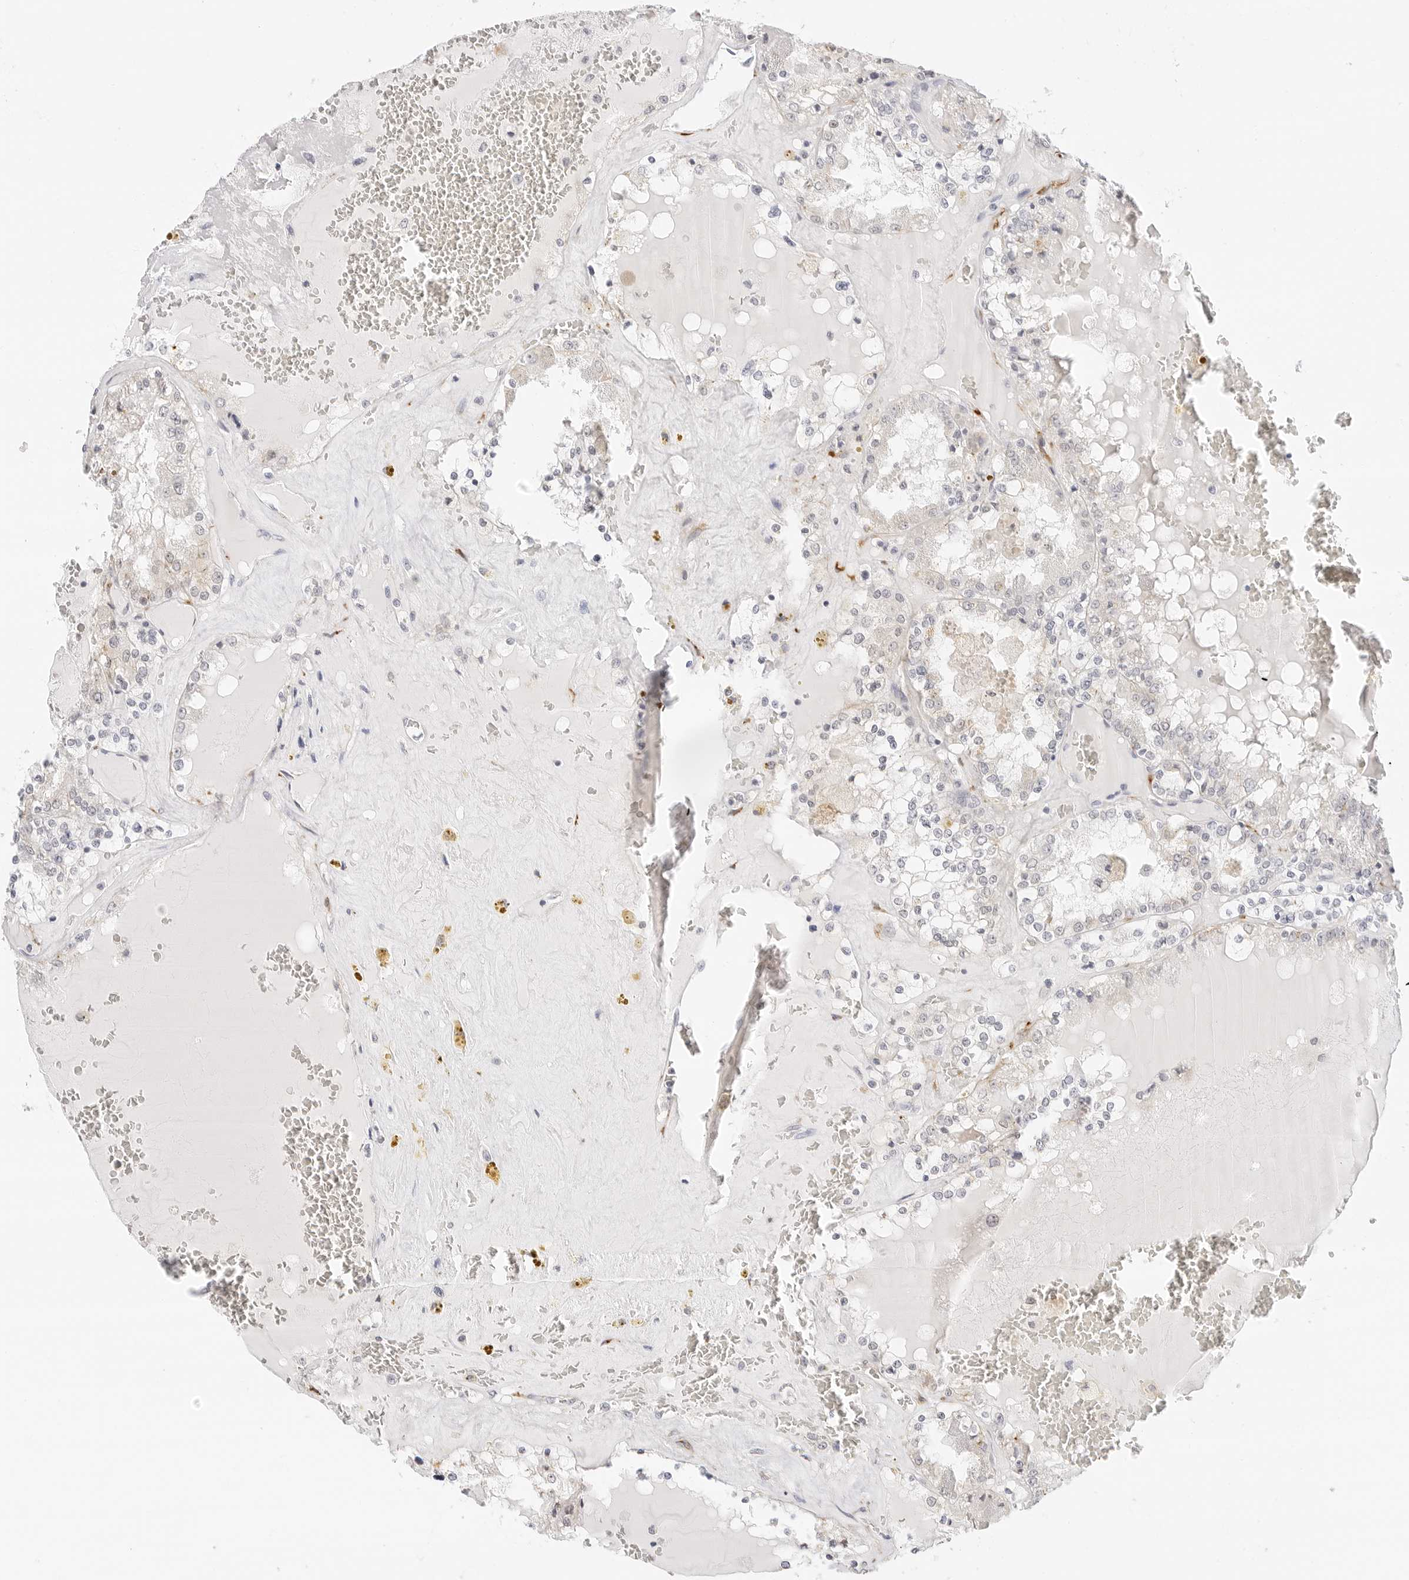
{"staining": {"intensity": "negative", "quantity": "none", "location": "none"}, "tissue": "renal cancer", "cell_type": "Tumor cells", "image_type": "cancer", "snomed": [{"axis": "morphology", "description": "Adenocarcinoma, NOS"}, {"axis": "topography", "description": "Kidney"}], "caption": "Tumor cells show no significant positivity in renal cancer (adenocarcinoma). (Immunohistochemistry, brightfield microscopy, high magnification).", "gene": "PCDH19", "patient": {"sex": "female", "age": 56}}